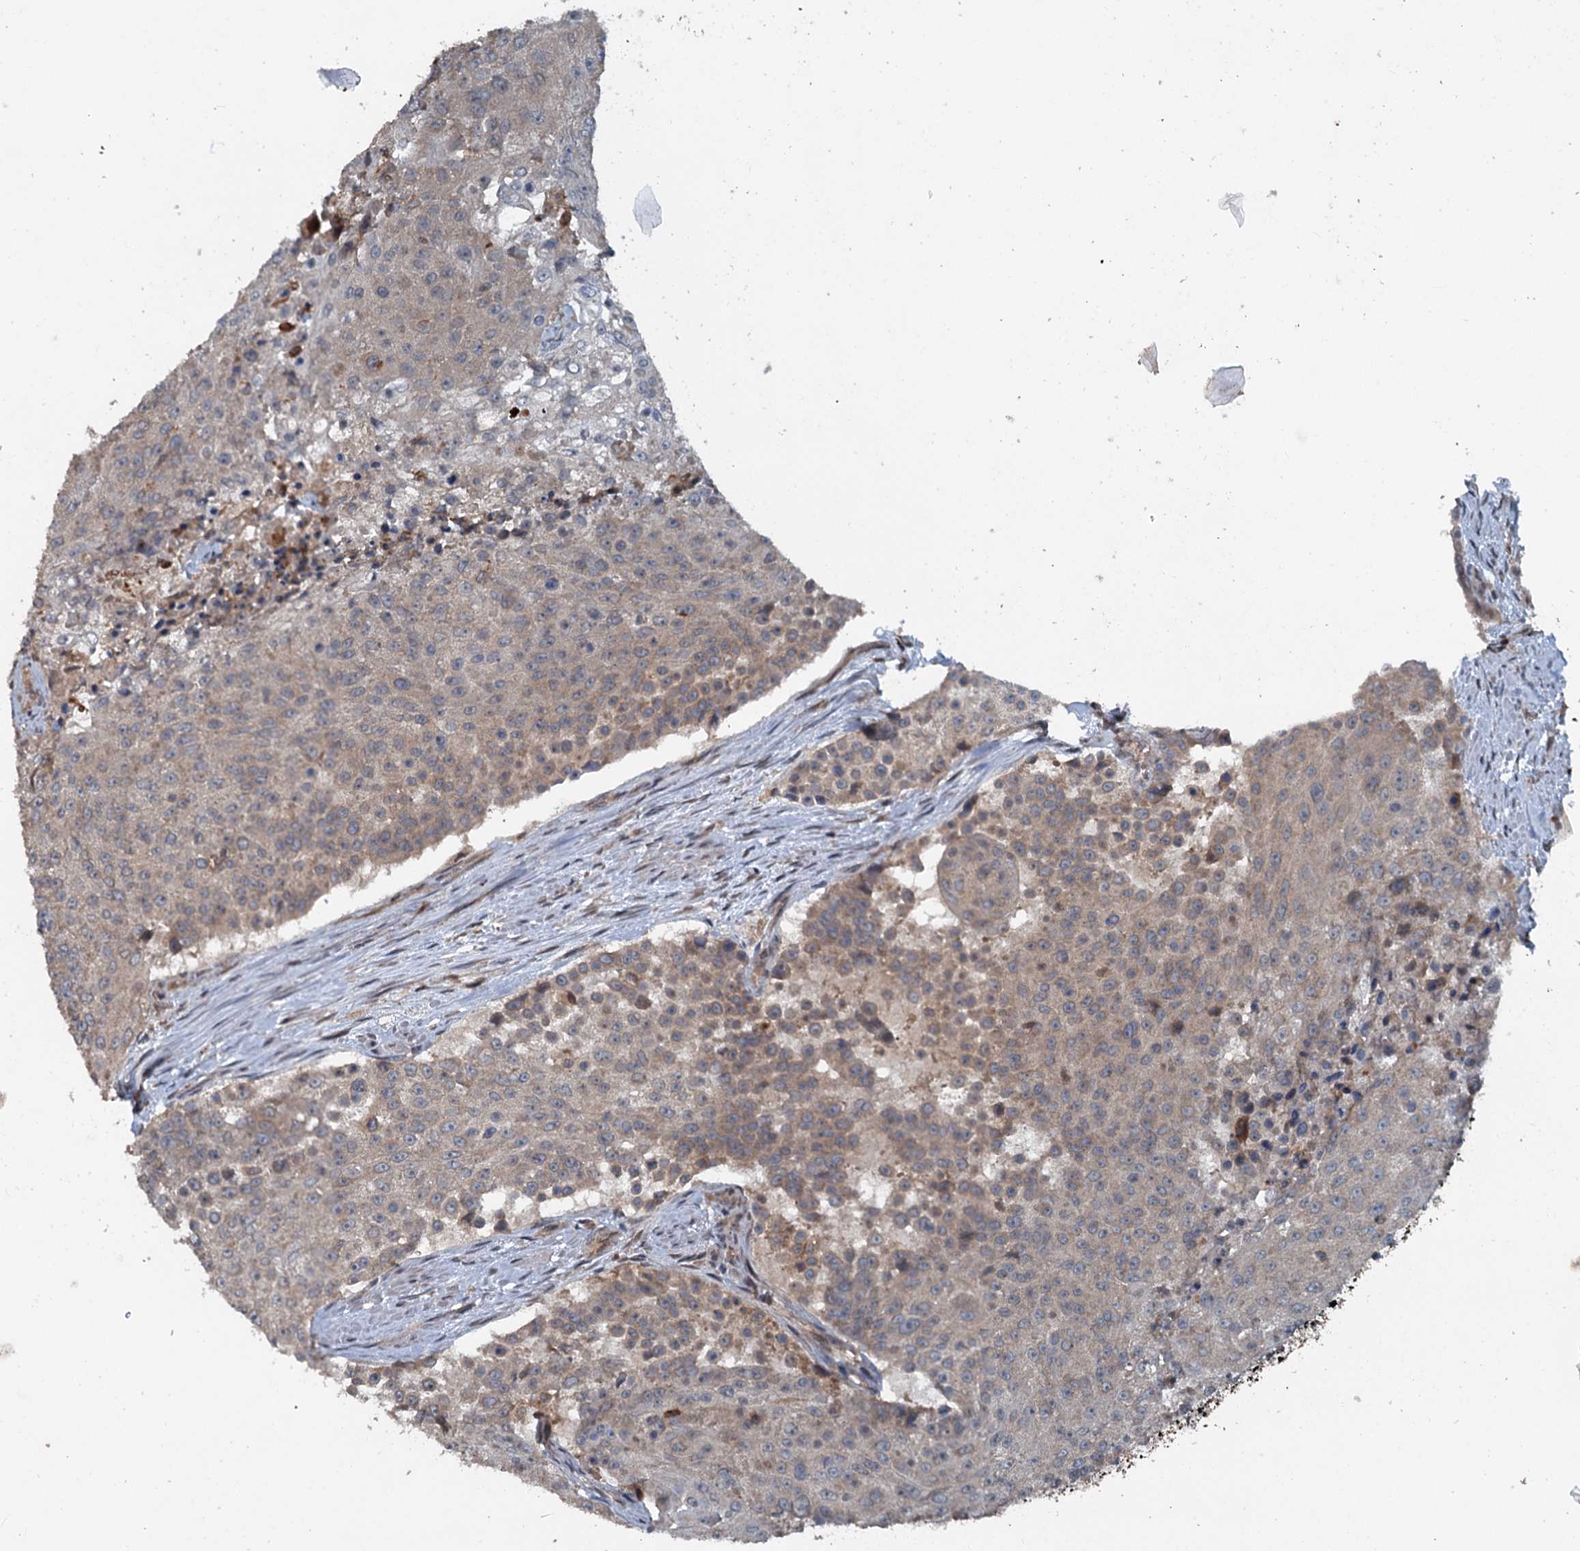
{"staining": {"intensity": "weak", "quantity": "25%-75%", "location": "cytoplasmic/membranous"}, "tissue": "urothelial cancer", "cell_type": "Tumor cells", "image_type": "cancer", "snomed": [{"axis": "morphology", "description": "Urothelial carcinoma, High grade"}, {"axis": "topography", "description": "Urinary bladder"}], "caption": "The immunohistochemical stain shows weak cytoplasmic/membranous positivity in tumor cells of urothelial carcinoma (high-grade) tissue.", "gene": "N4BP2L2", "patient": {"sex": "female", "age": 63}}